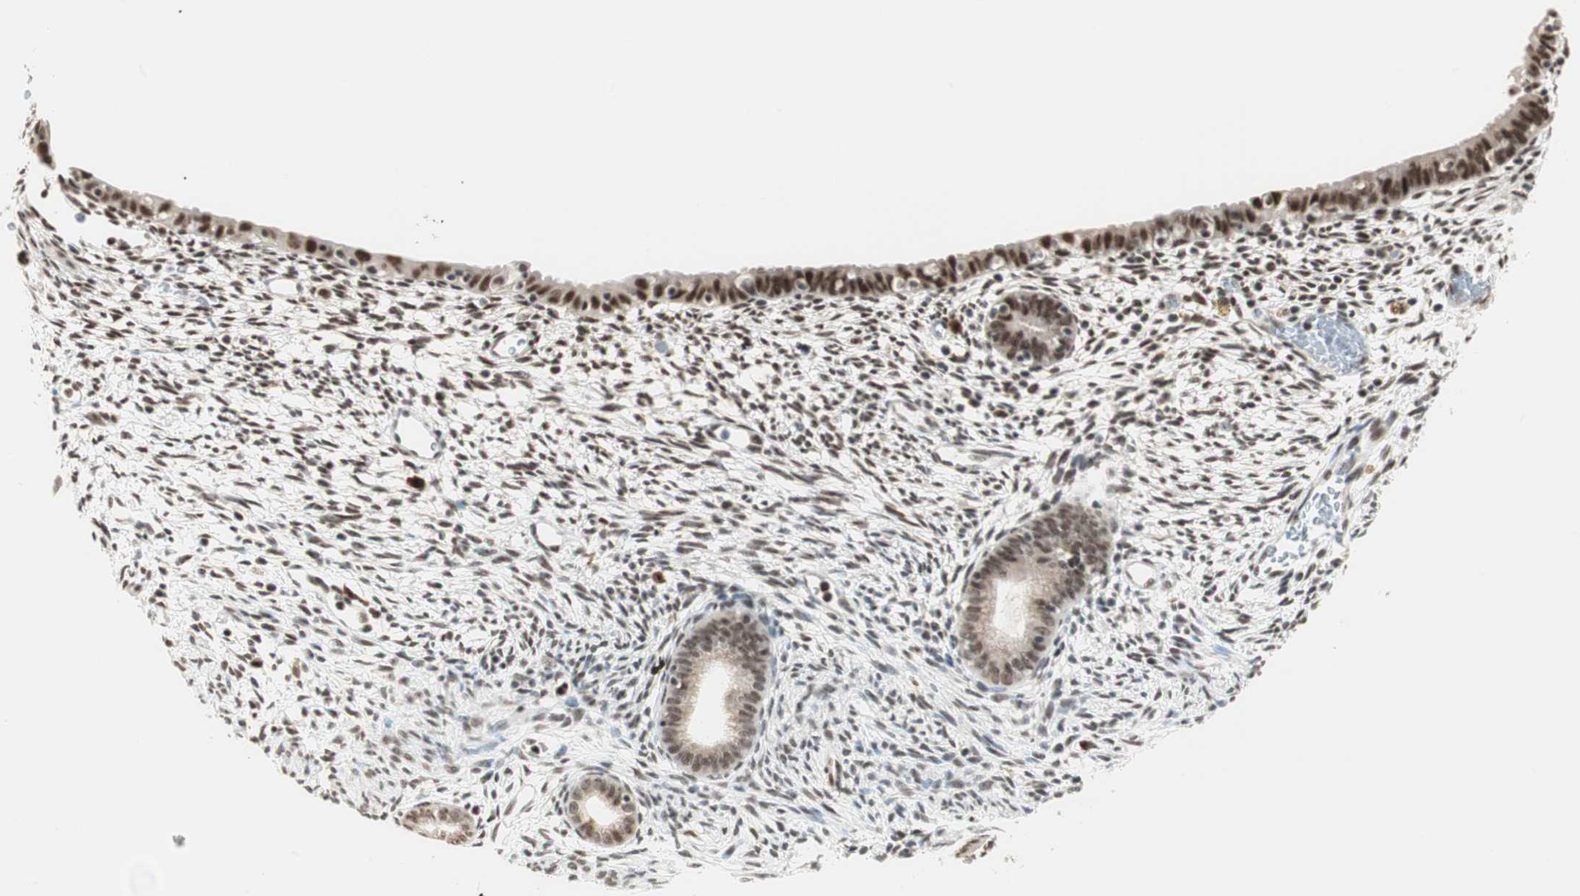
{"staining": {"intensity": "moderate", "quantity": "25%-75%", "location": "nuclear"}, "tissue": "endometrium", "cell_type": "Cells in endometrial stroma", "image_type": "normal", "snomed": [{"axis": "morphology", "description": "Normal tissue, NOS"}, {"axis": "morphology", "description": "Atrophy, NOS"}, {"axis": "topography", "description": "Uterus"}, {"axis": "topography", "description": "Endometrium"}], "caption": "Cells in endometrial stroma show moderate nuclear expression in about 25%-75% of cells in unremarkable endometrium.", "gene": "SMARCE1", "patient": {"sex": "female", "age": 68}}